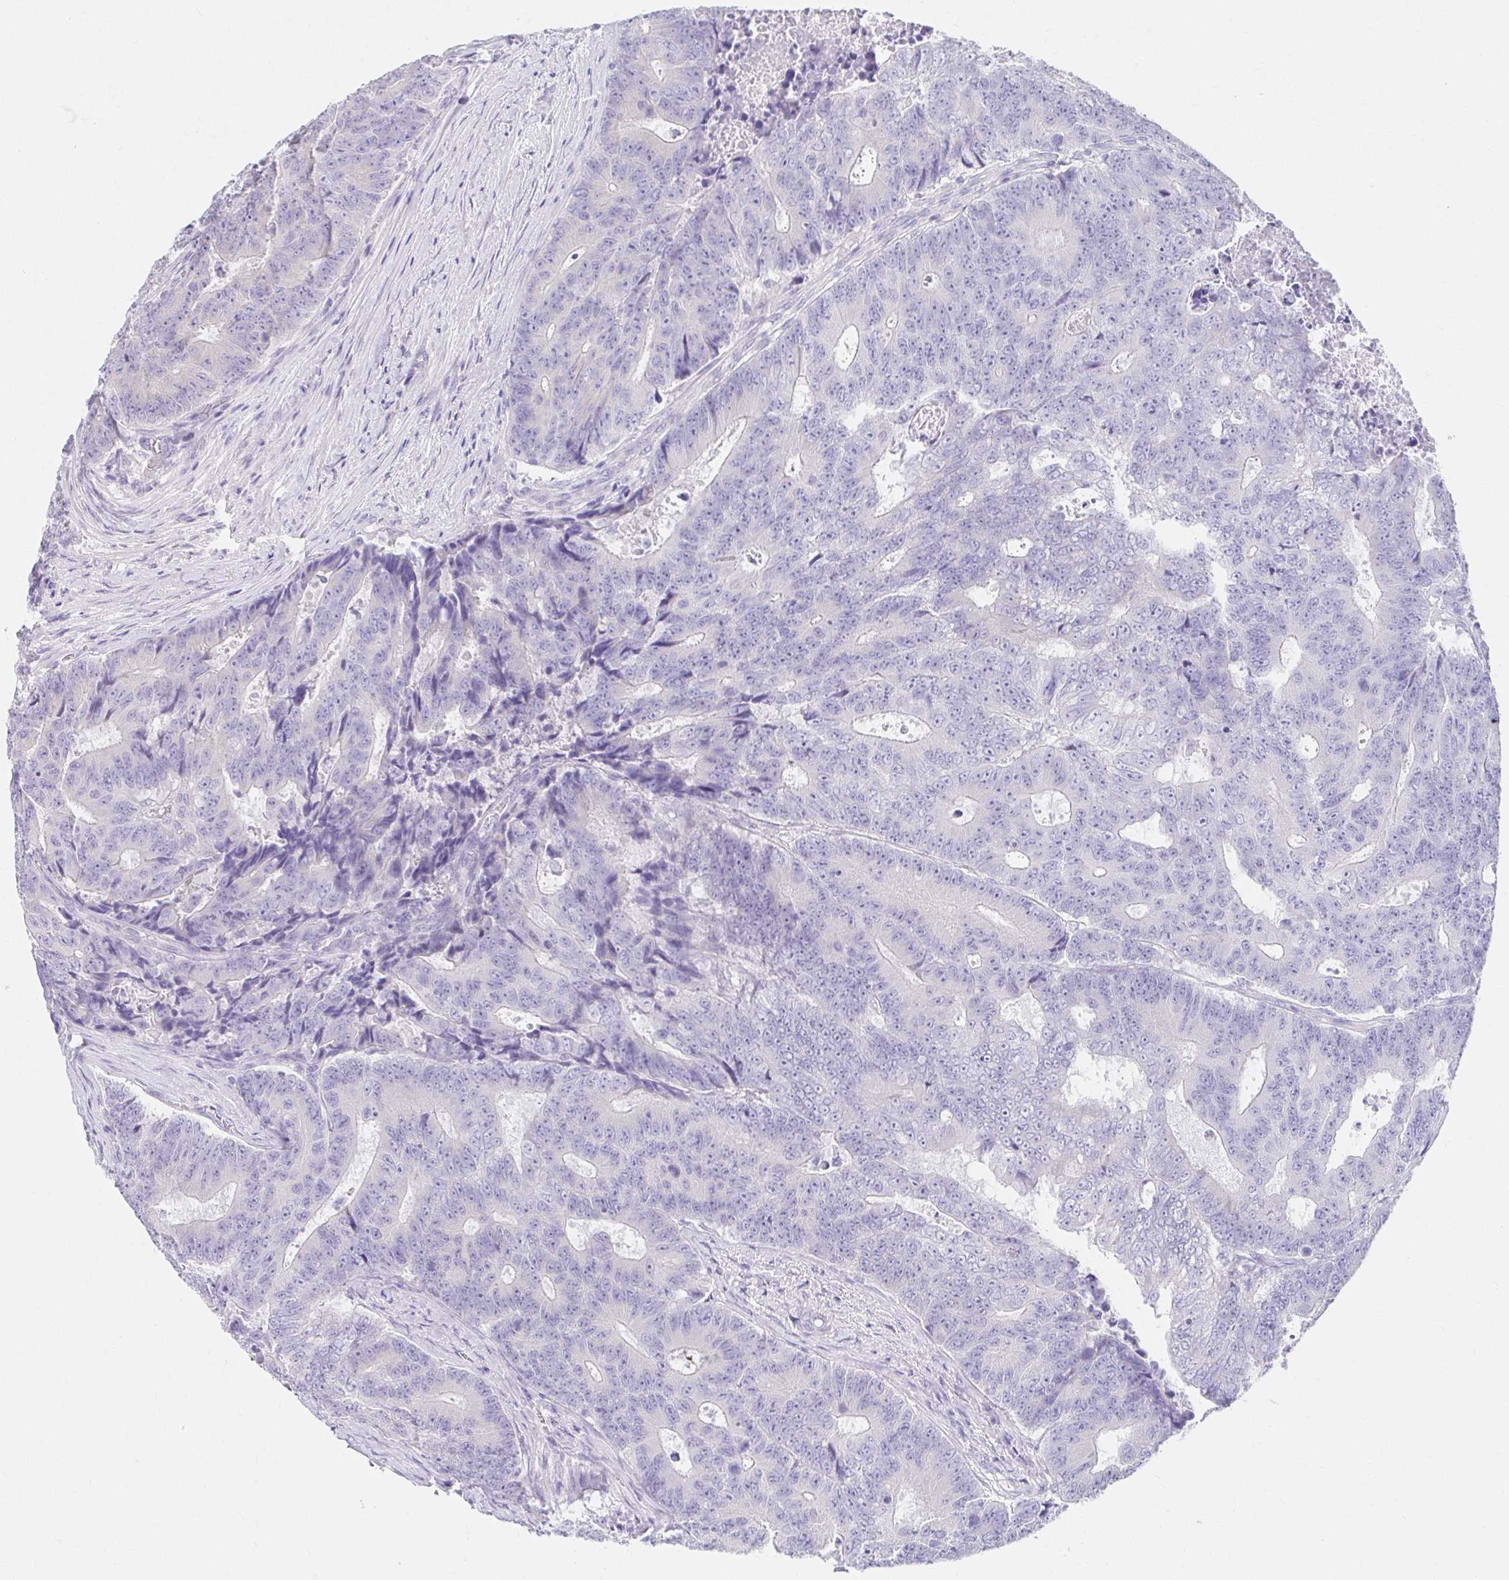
{"staining": {"intensity": "negative", "quantity": "none", "location": "none"}, "tissue": "colorectal cancer", "cell_type": "Tumor cells", "image_type": "cancer", "snomed": [{"axis": "morphology", "description": "Adenocarcinoma, NOS"}, {"axis": "topography", "description": "Colon"}], "caption": "Histopathology image shows no protein positivity in tumor cells of colorectal adenocarcinoma tissue.", "gene": "VGLL1", "patient": {"sex": "female", "age": 48}}